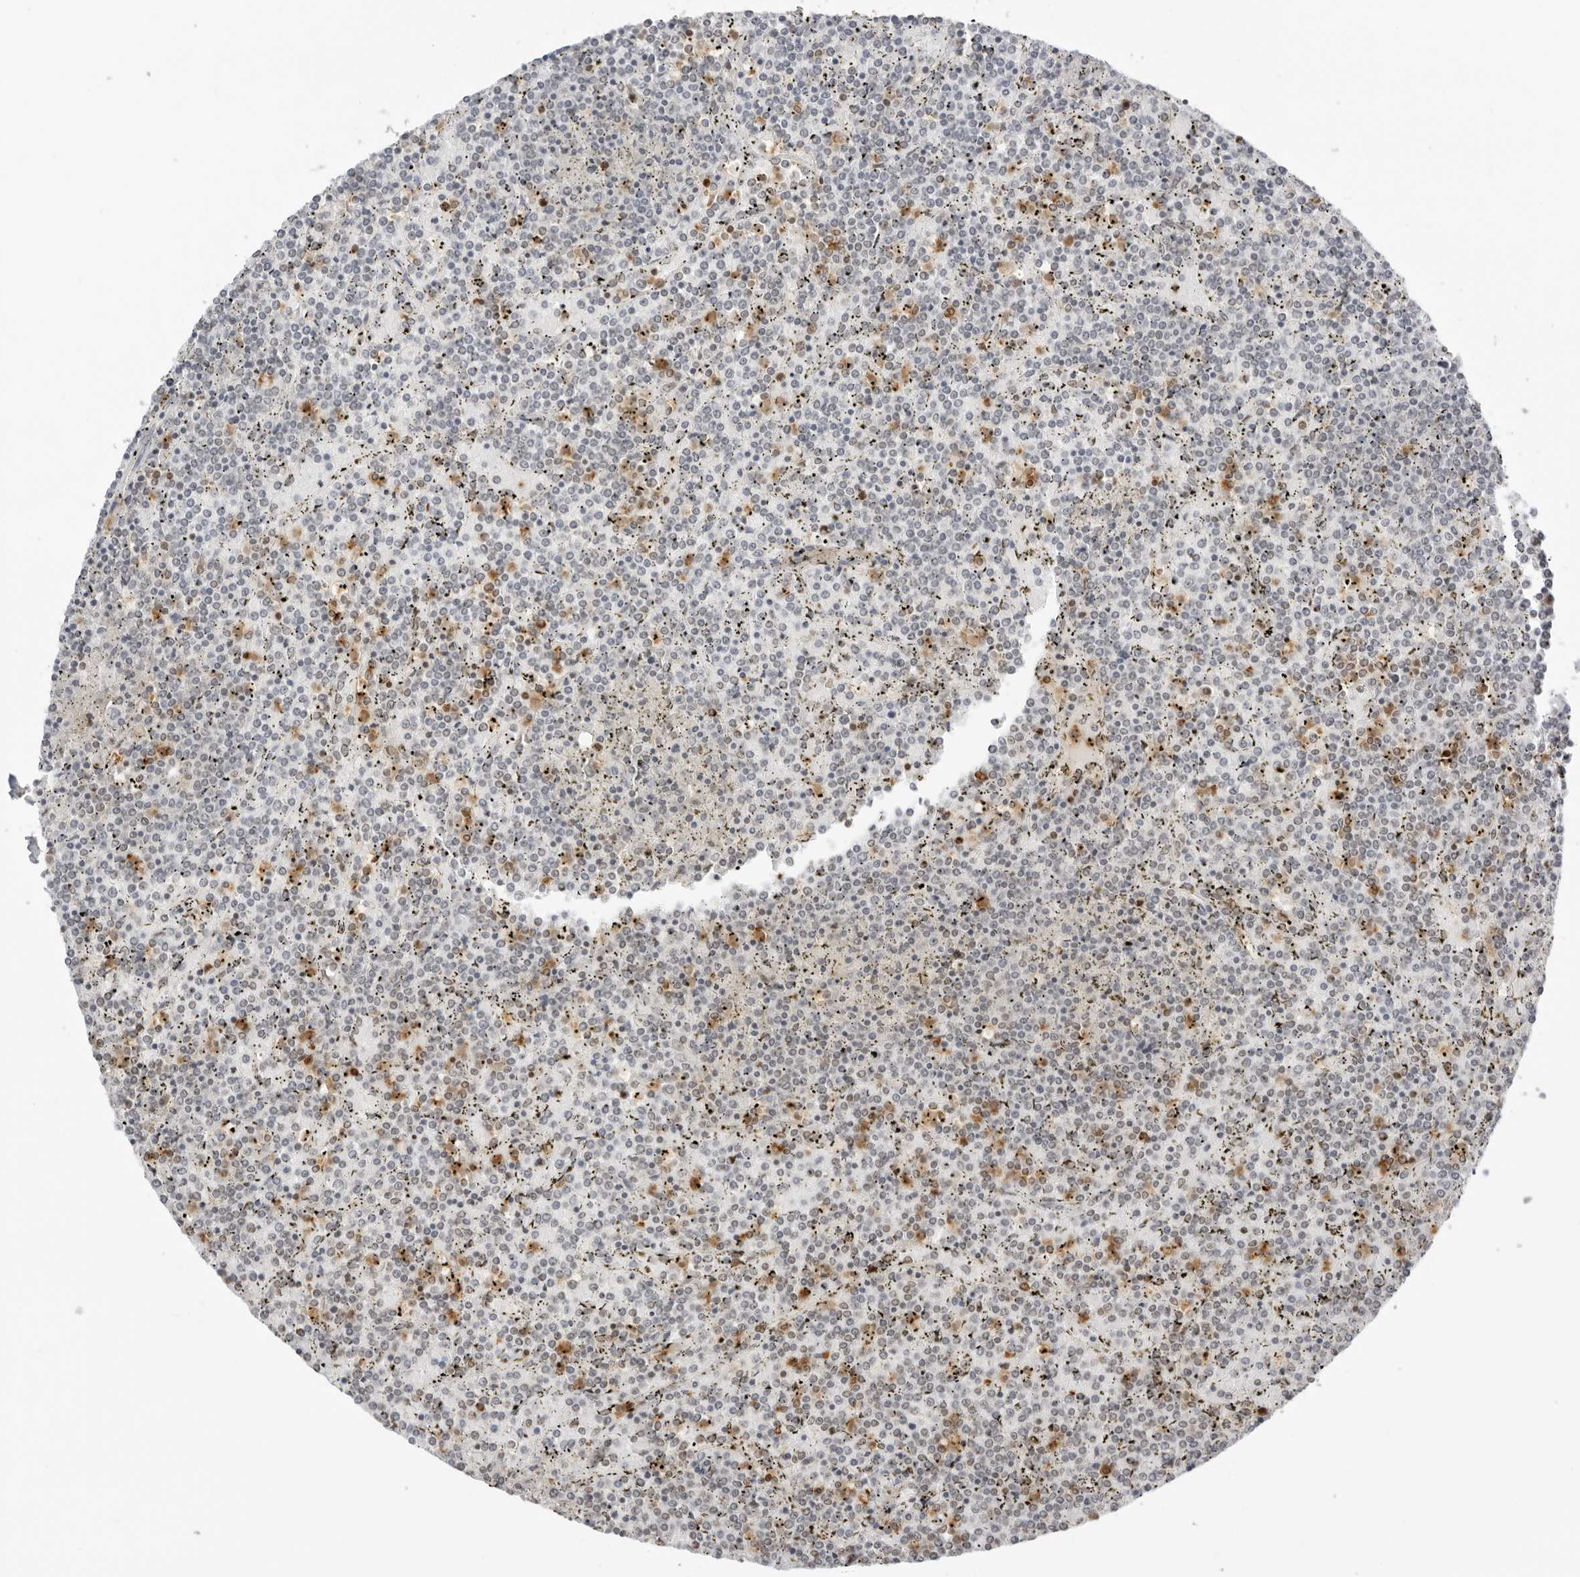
{"staining": {"intensity": "negative", "quantity": "none", "location": "none"}, "tissue": "lymphoma", "cell_type": "Tumor cells", "image_type": "cancer", "snomed": [{"axis": "morphology", "description": "Malignant lymphoma, non-Hodgkin's type, Low grade"}, {"axis": "topography", "description": "Spleen"}], "caption": "Lymphoma was stained to show a protein in brown. There is no significant staining in tumor cells.", "gene": "RNF146", "patient": {"sex": "female", "age": 19}}